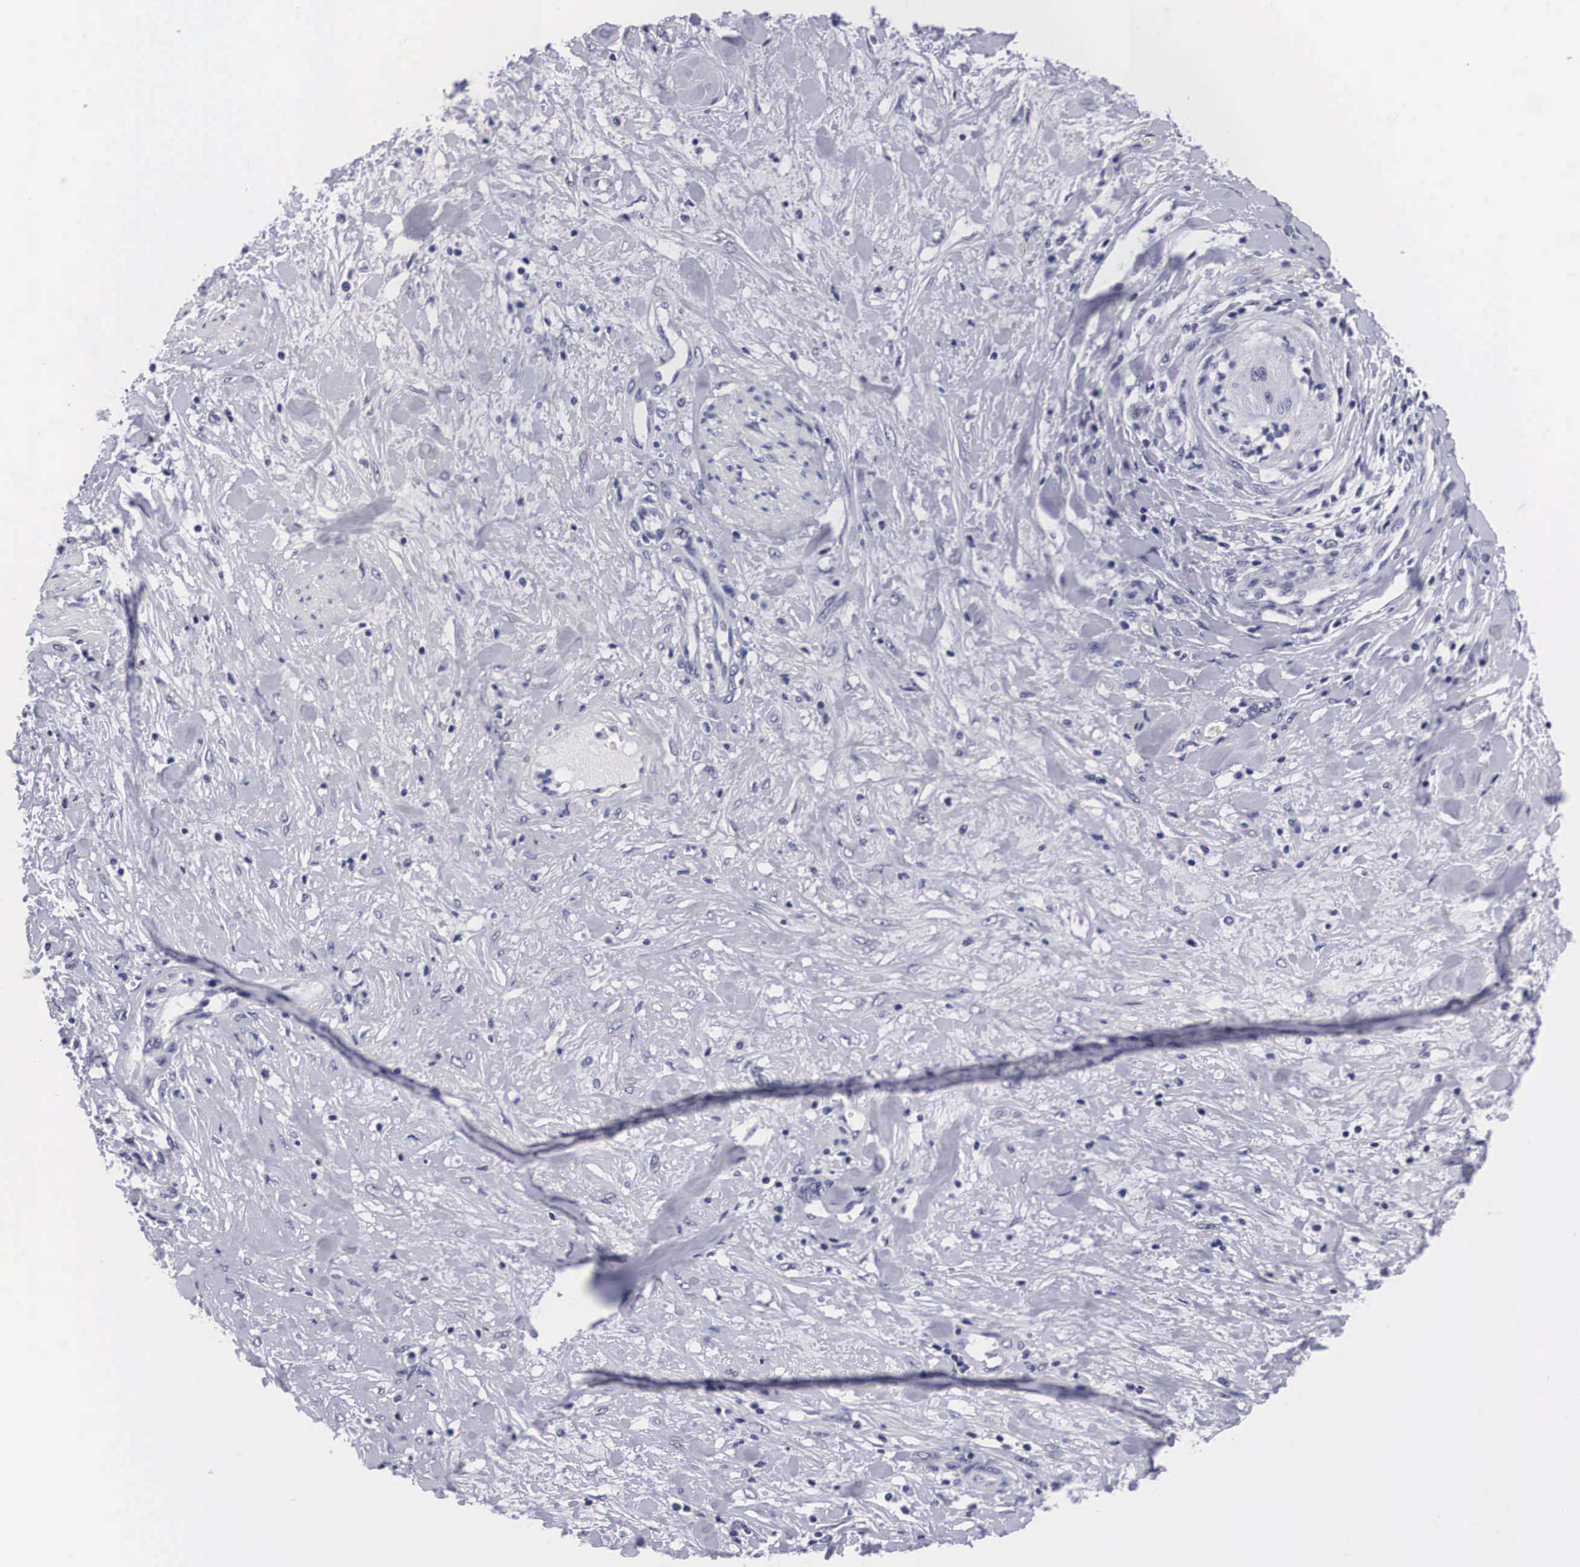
{"staining": {"intensity": "negative", "quantity": "none", "location": "none"}, "tissue": "cervical cancer", "cell_type": "Tumor cells", "image_type": "cancer", "snomed": [{"axis": "morphology", "description": "Squamous cell carcinoma, NOS"}, {"axis": "topography", "description": "Cervix"}], "caption": "A micrograph of cervical squamous cell carcinoma stained for a protein demonstrates no brown staining in tumor cells.", "gene": "C22orf31", "patient": {"sex": "female", "age": 41}}